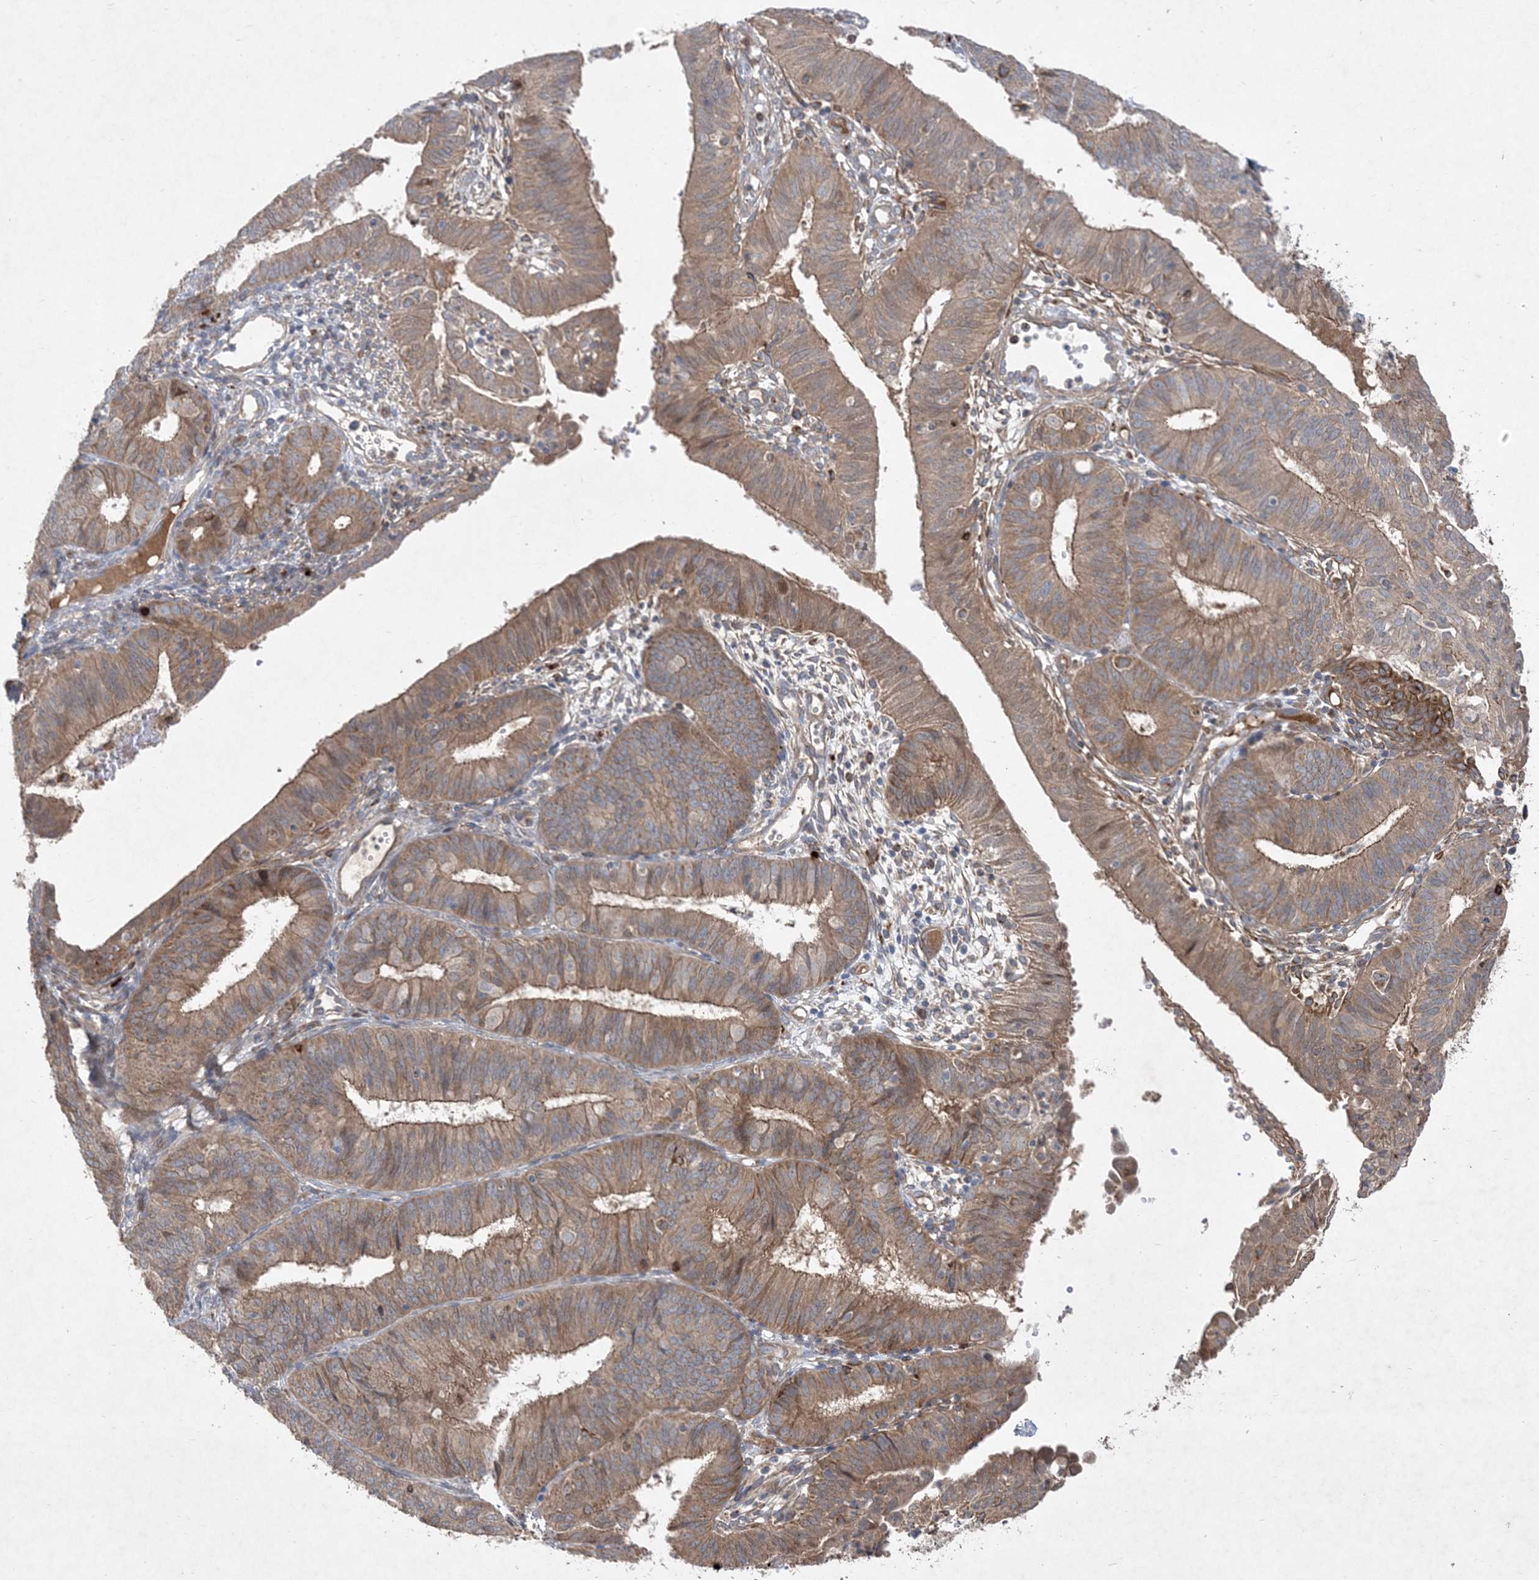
{"staining": {"intensity": "moderate", "quantity": ">75%", "location": "cytoplasmic/membranous"}, "tissue": "endometrial cancer", "cell_type": "Tumor cells", "image_type": "cancer", "snomed": [{"axis": "morphology", "description": "Adenocarcinoma, NOS"}, {"axis": "topography", "description": "Endometrium"}], "caption": "A high-resolution image shows IHC staining of endometrial cancer (adenocarcinoma), which demonstrates moderate cytoplasmic/membranous positivity in approximately >75% of tumor cells.", "gene": "MASP2", "patient": {"sex": "female", "age": 51}}